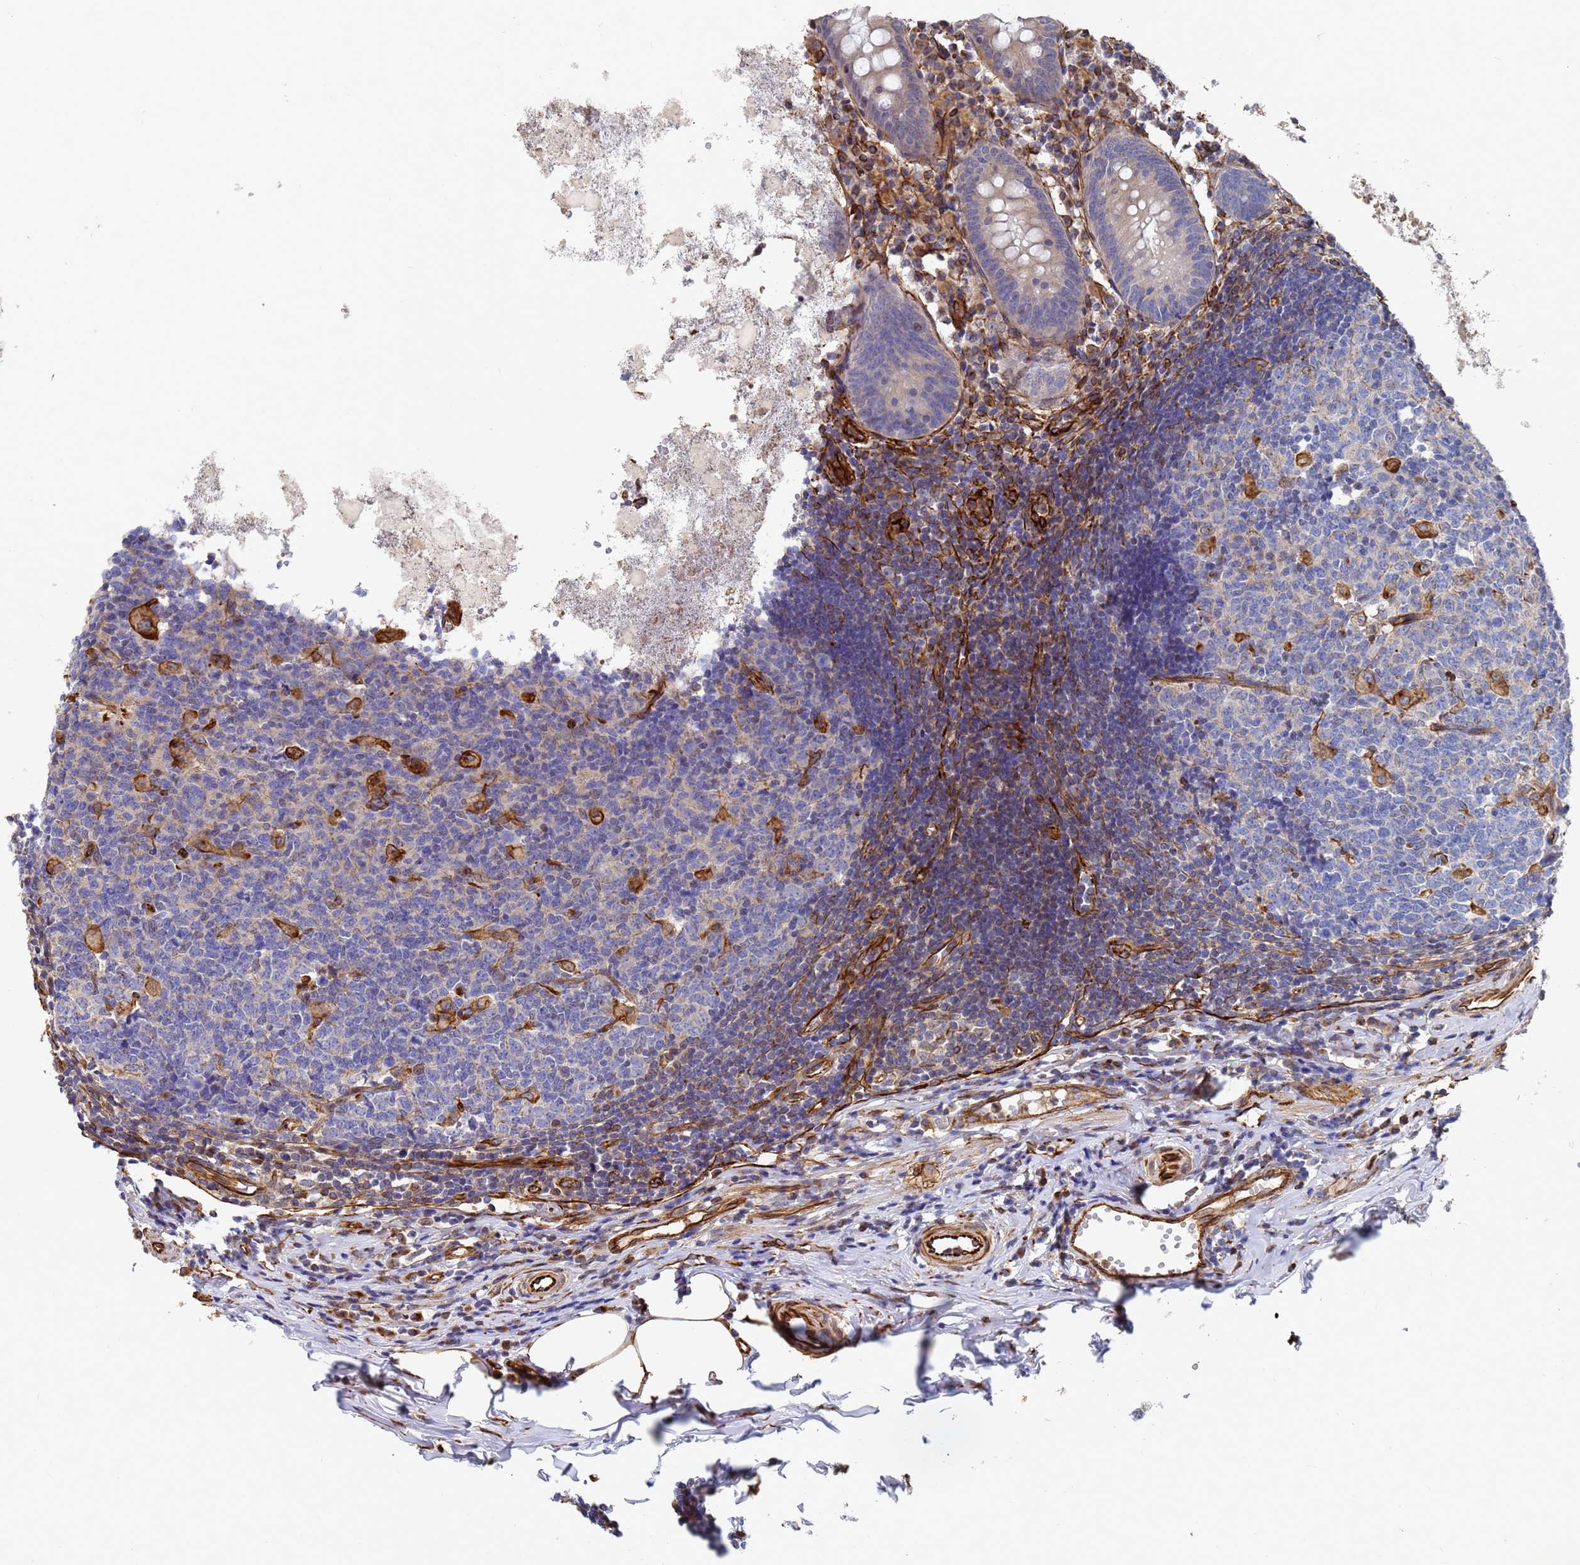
{"staining": {"intensity": "weak", "quantity": "<25%", "location": "cytoplasmic/membranous"}, "tissue": "appendix", "cell_type": "Glandular cells", "image_type": "normal", "snomed": [{"axis": "morphology", "description": "Normal tissue, NOS"}, {"axis": "topography", "description": "Appendix"}], "caption": "Glandular cells show no significant staining in unremarkable appendix.", "gene": "SYT13", "patient": {"sex": "female", "age": 54}}